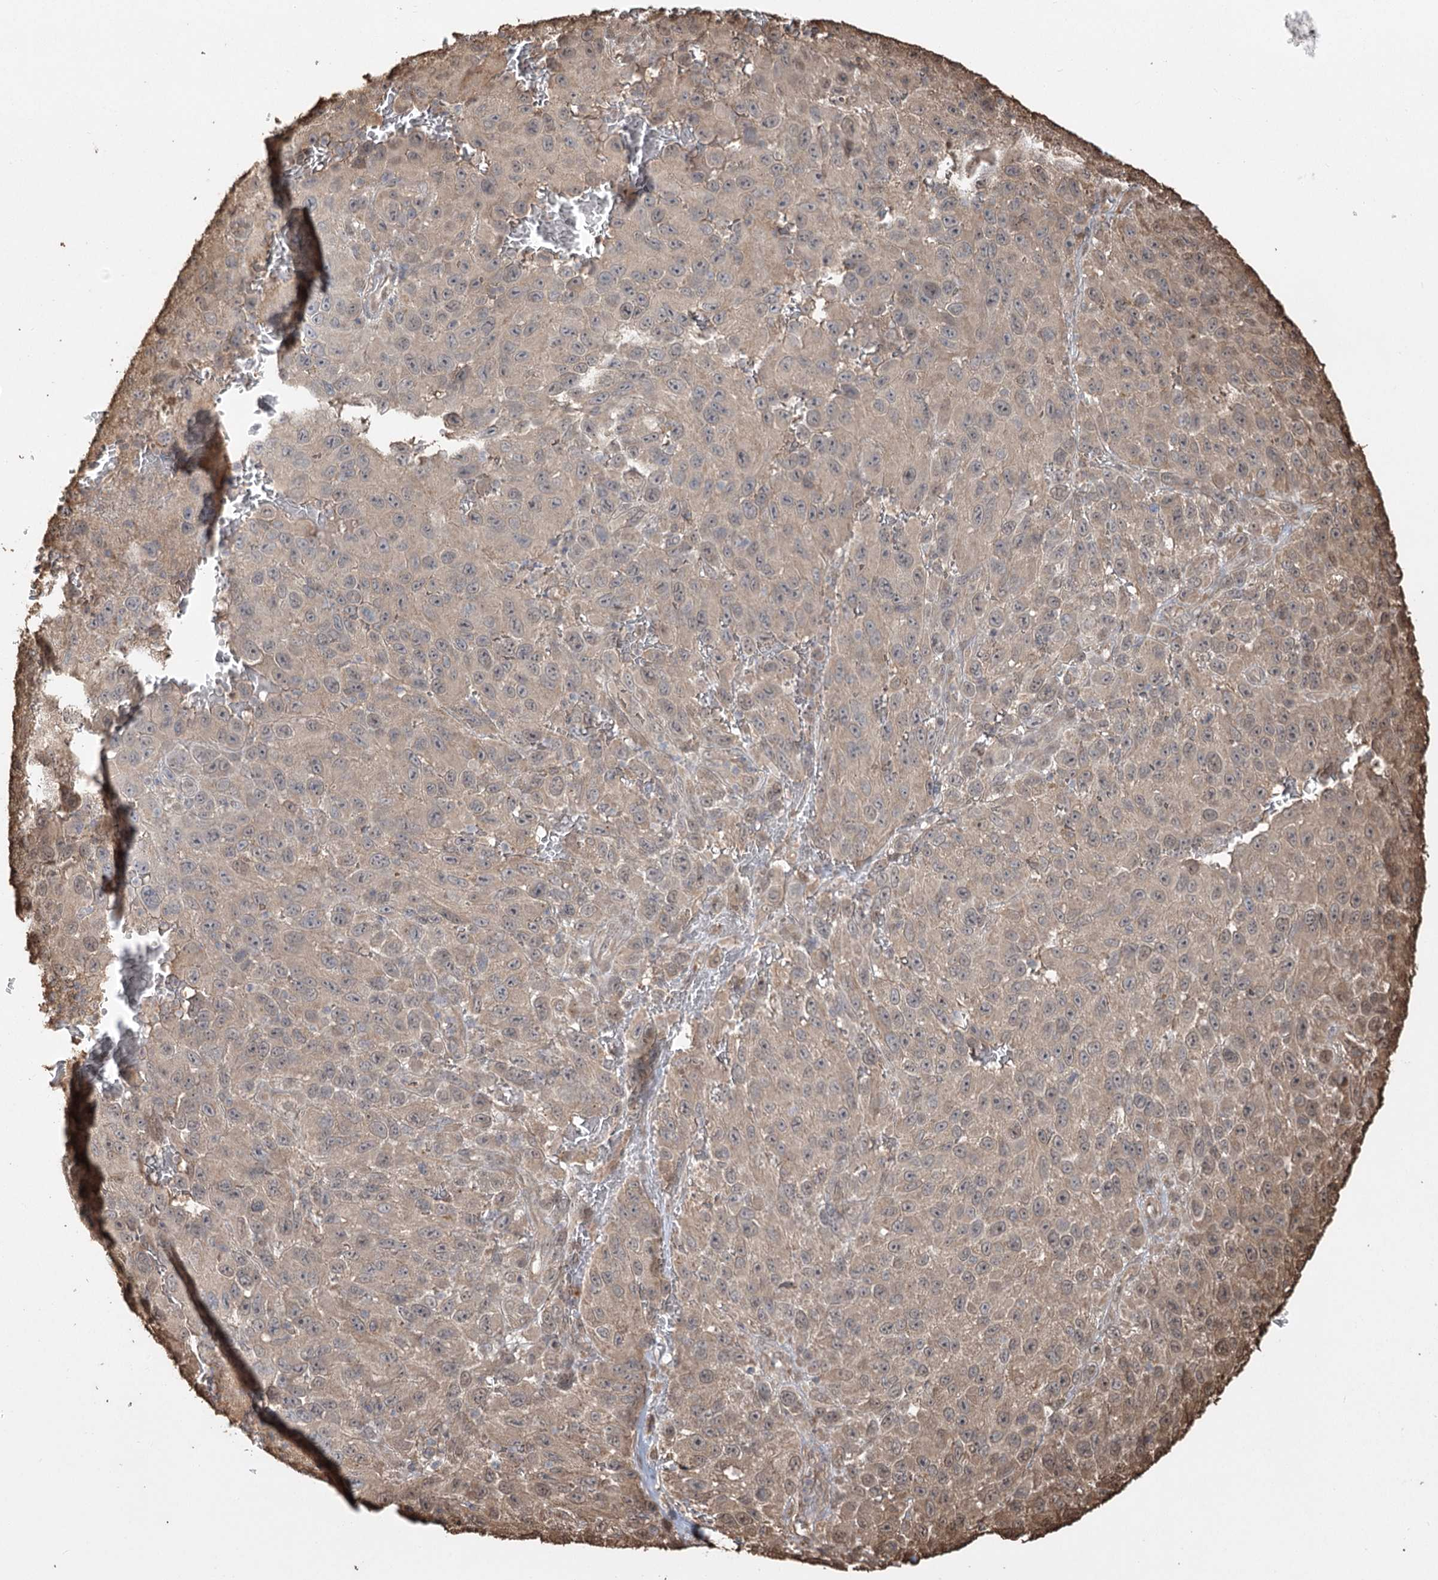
{"staining": {"intensity": "weak", "quantity": "<25%", "location": "cytoplasmic/membranous"}, "tissue": "melanoma", "cell_type": "Tumor cells", "image_type": "cancer", "snomed": [{"axis": "morphology", "description": "Malignant melanoma, NOS"}, {"axis": "topography", "description": "Skin"}], "caption": "Malignant melanoma was stained to show a protein in brown. There is no significant positivity in tumor cells. (Immunohistochemistry (ihc), brightfield microscopy, high magnification).", "gene": "PLCH1", "patient": {"sex": "female", "age": 96}}